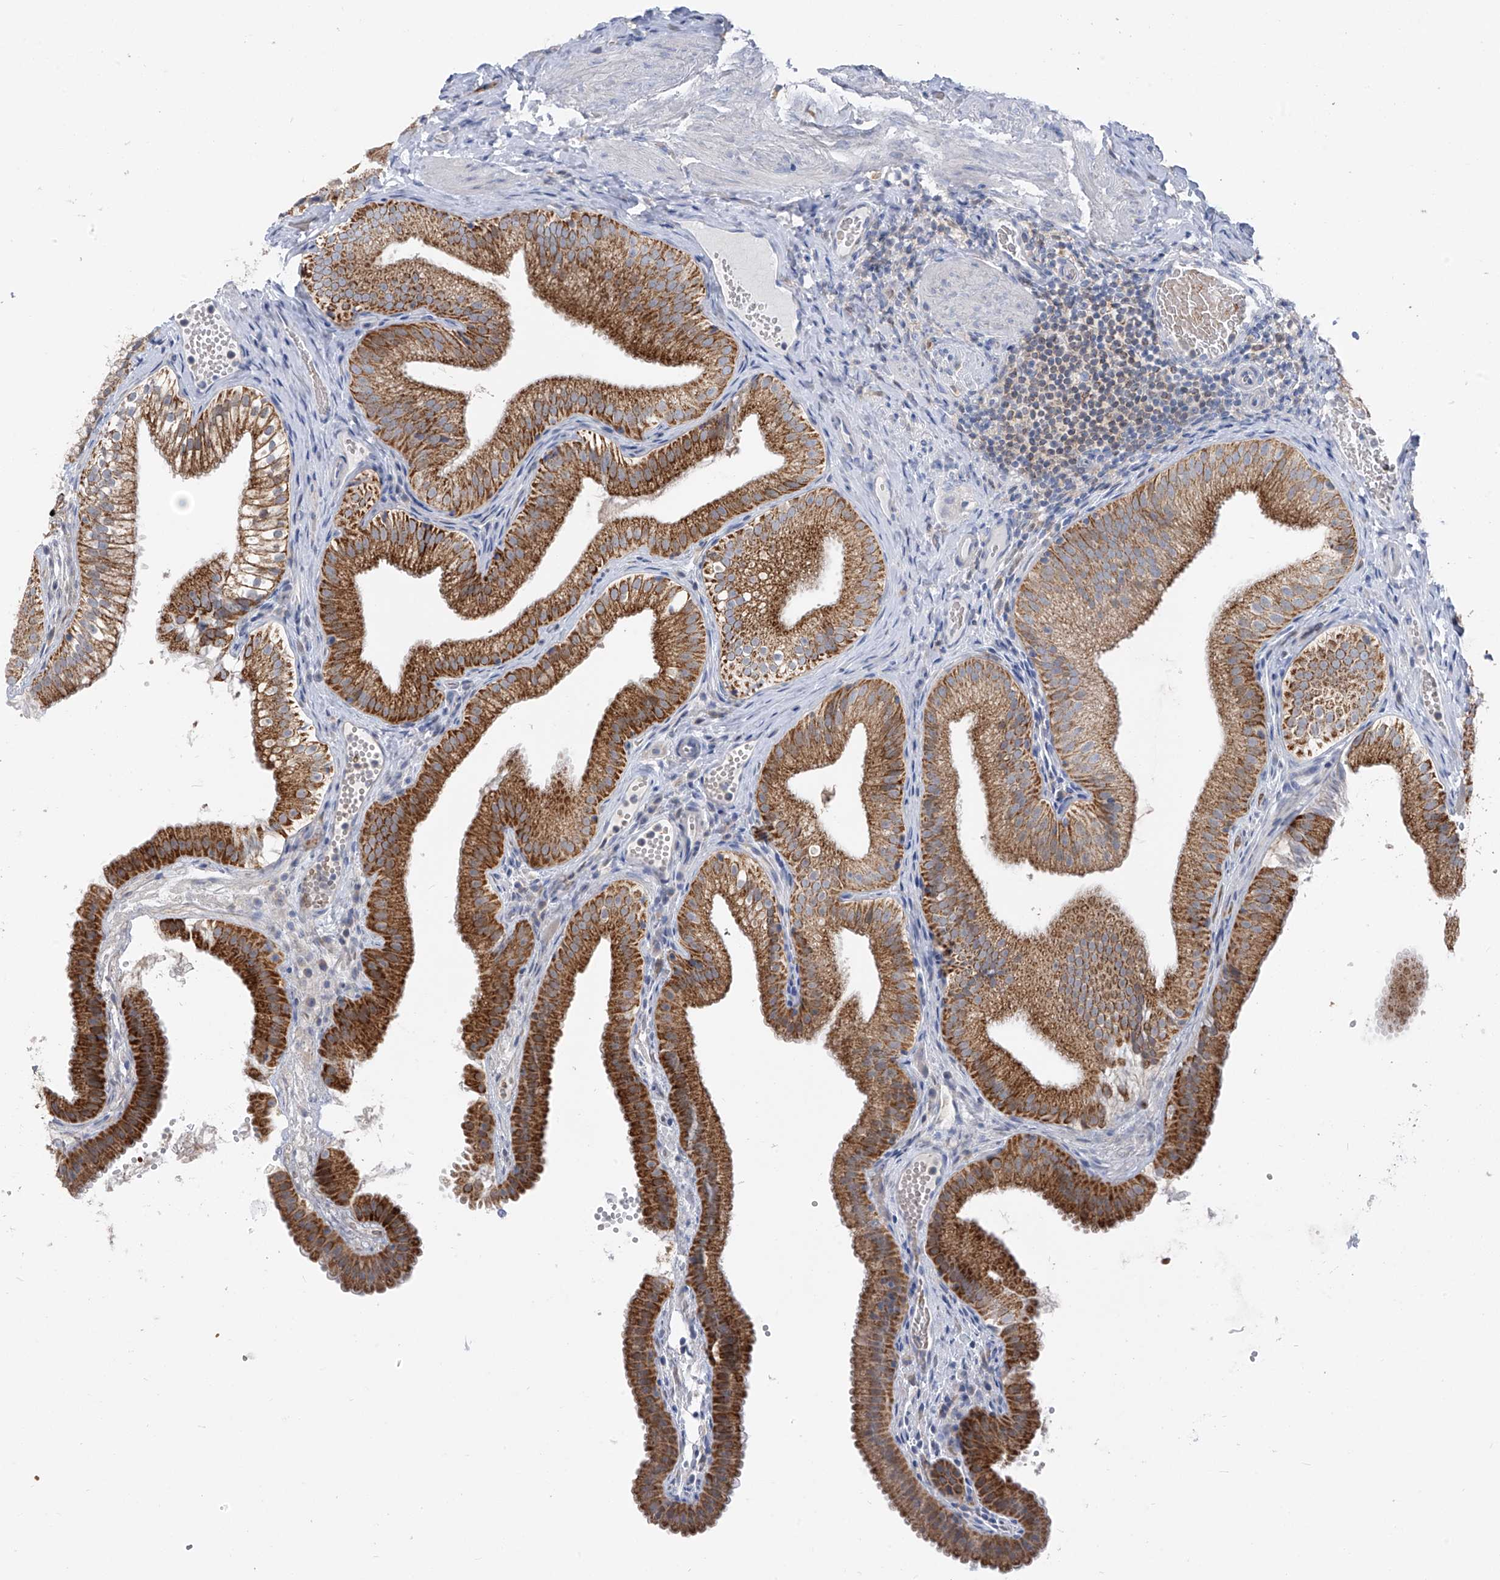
{"staining": {"intensity": "strong", "quantity": "25%-75%", "location": "cytoplasmic/membranous"}, "tissue": "gallbladder", "cell_type": "Glandular cells", "image_type": "normal", "snomed": [{"axis": "morphology", "description": "Normal tissue, NOS"}, {"axis": "topography", "description": "Gallbladder"}], "caption": "High-magnification brightfield microscopy of unremarkable gallbladder stained with DAB (brown) and counterstained with hematoxylin (blue). glandular cells exhibit strong cytoplasmic/membranous positivity is appreciated in about25%-75% of cells. (Stains: DAB in brown, nuclei in blue, Microscopy: brightfield microscopy at high magnification).", "gene": "FGD2", "patient": {"sex": "female", "age": 30}}